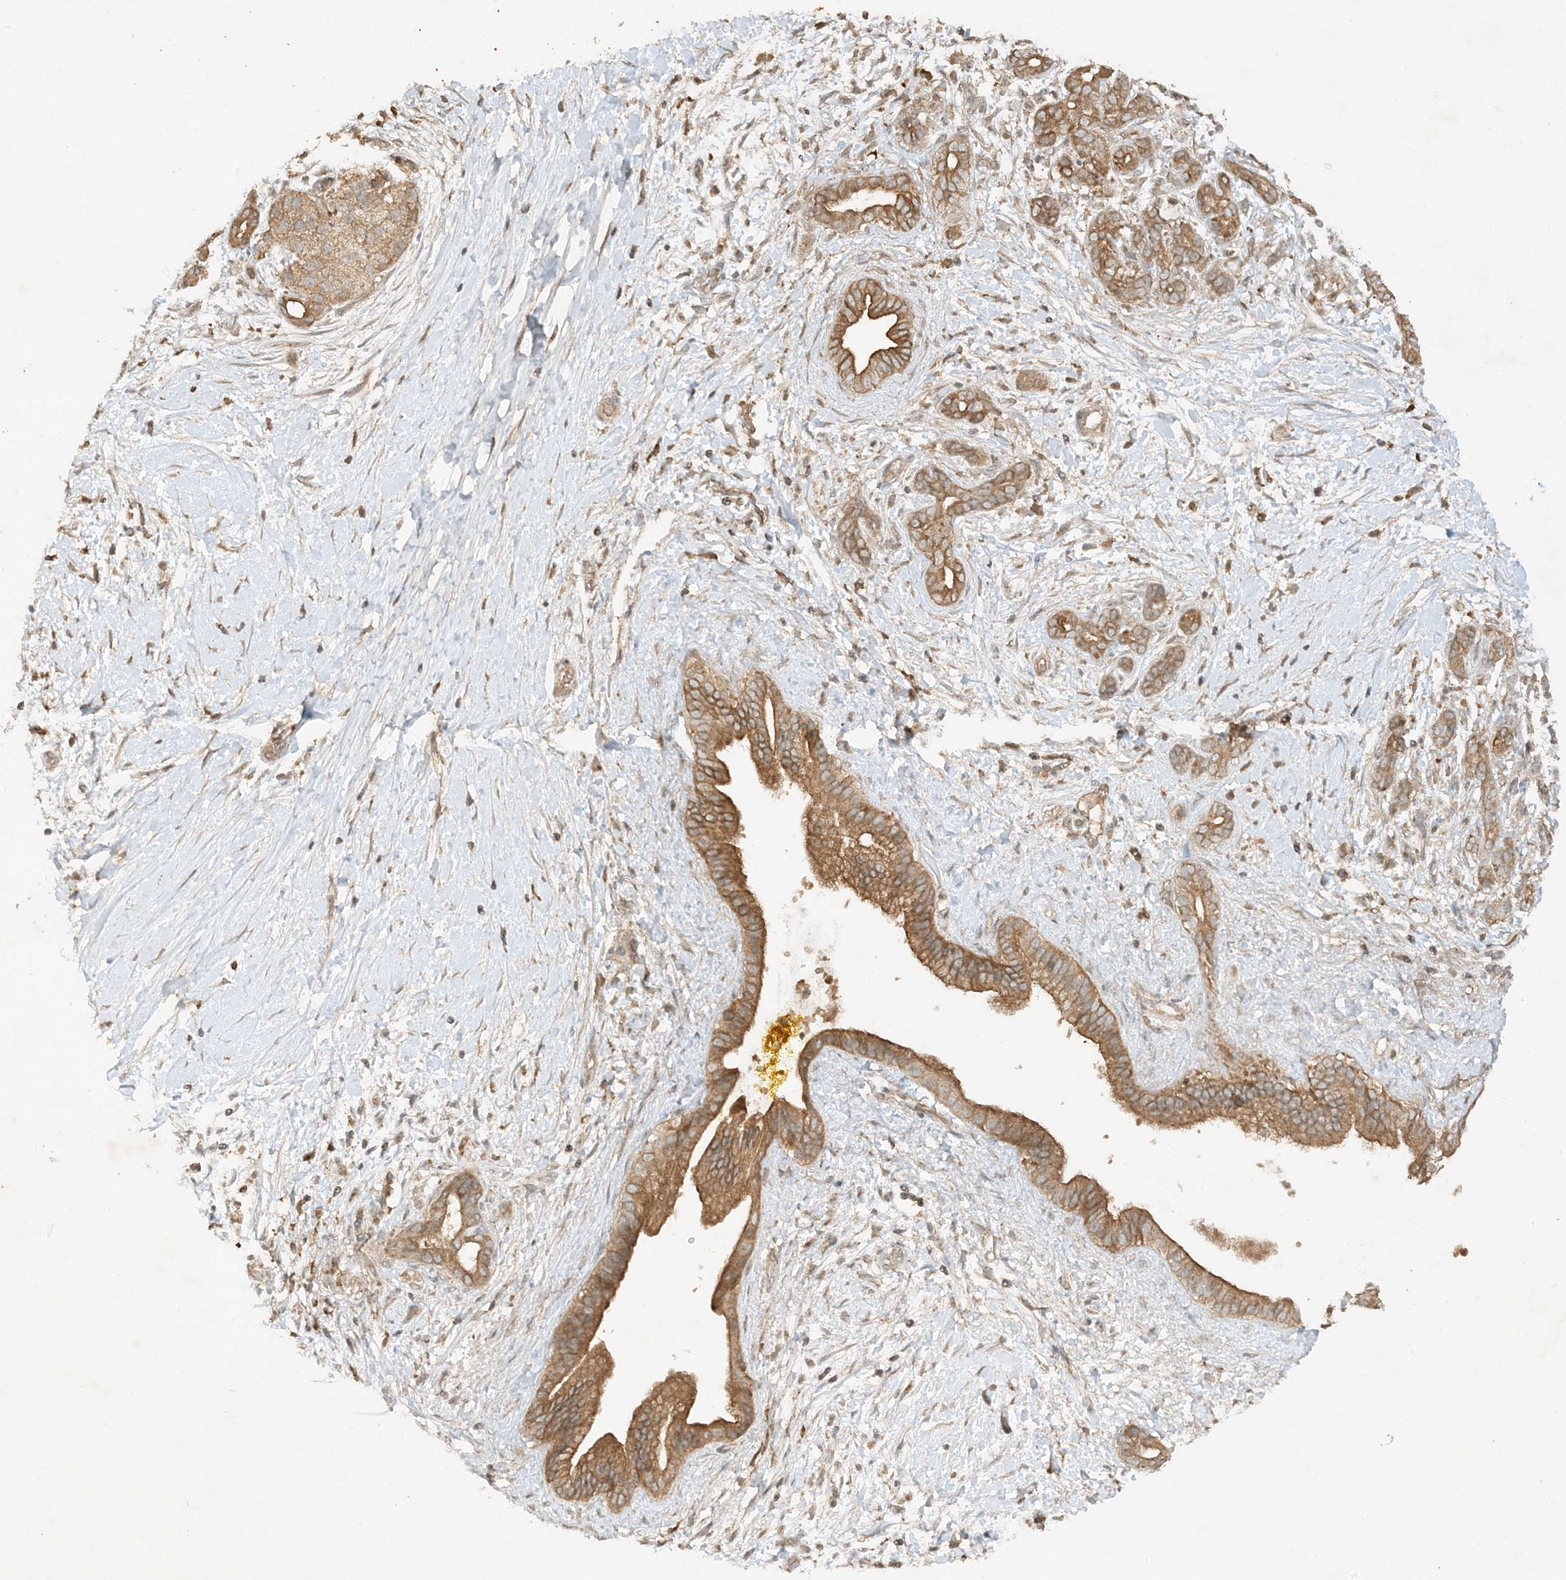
{"staining": {"intensity": "moderate", "quantity": ">75%", "location": "cytoplasmic/membranous"}, "tissue": "pancreatic cancer", "cell_type": "Tumor cells", "image_type": "cancer", "snomed": [{"axis": "morphology", "description": "Adenocarcinoma, NOS"}, {"axis": "topography", "description": "Pancreas"}], "caption": "Moderate cytoplasmic/membranous protein staining is seen in about >75% of tumor cells in adenocarcinoma (pancreatic).", "gene": "XRN1", "patient": {"sex": "male", "age": 58}}